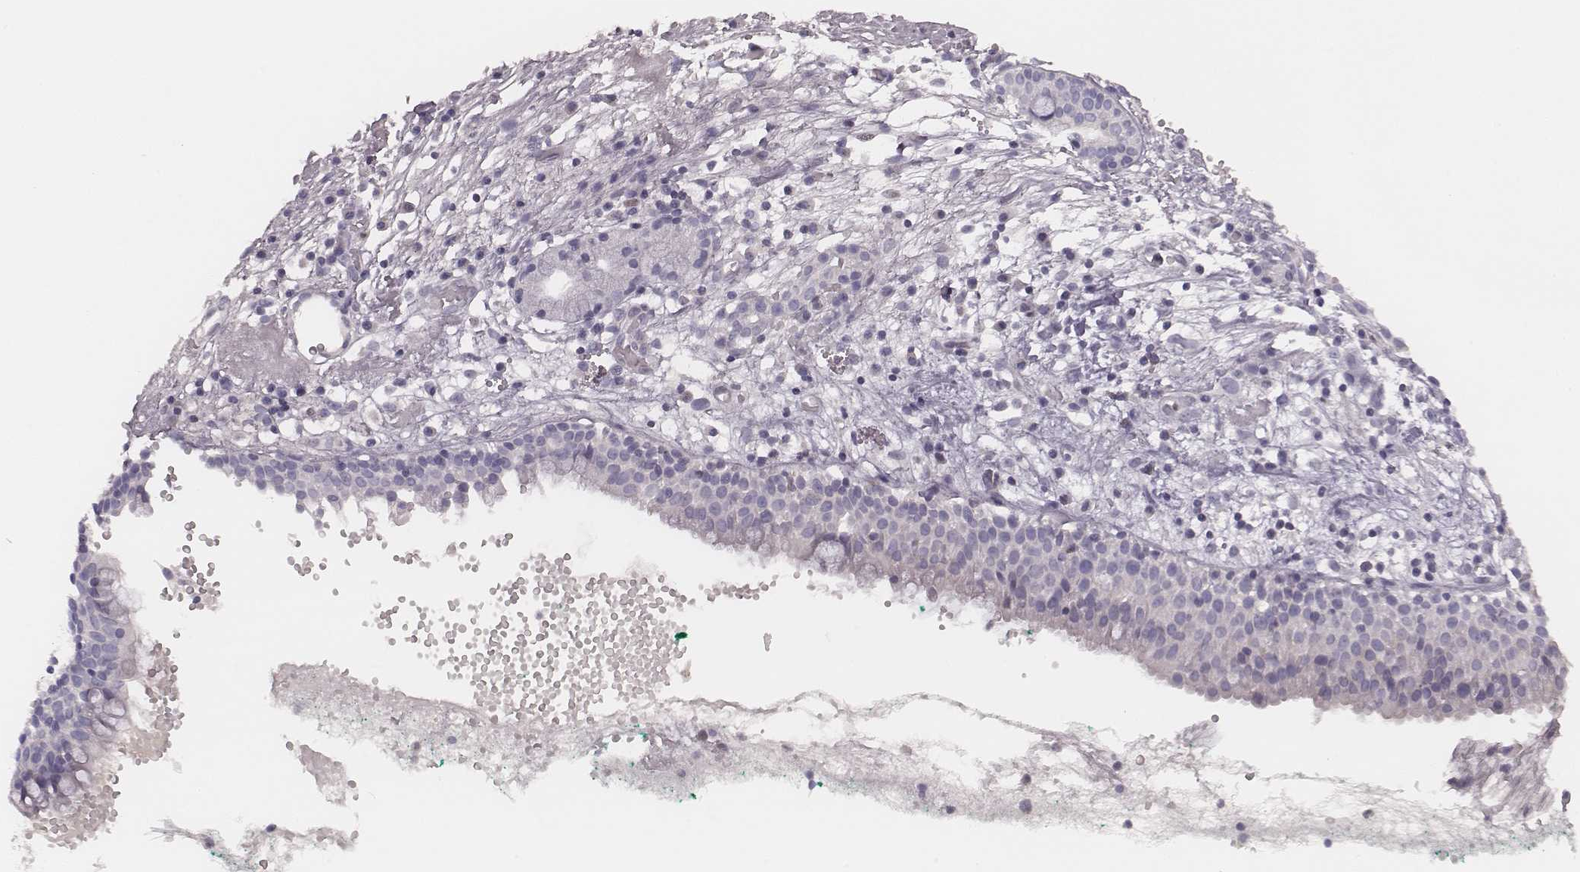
{"staining": {"intensity": "negative", "quantity": "none", "location": "none"}, "tissue": "nasopharynx", "cell_type": "Respiratory epithelial cells", "image_type": "normal", "snomed": [{"axis": "morphology", "description": "Normal tissue, NOS"}, {"axis": "morphology", "description": "Basal cell carcinoma"}, {"axis": "topography", "description": "Cartilage tissue"}, {"axis": "topography", "description": "Nasopharynx"}, {"axis": "topography", "description": "Oral tissue"}], "caption": "A photomicrograph of human nasopharynx is negative for staining in respiratory epithelial cells. The staining was performed using DAB to visualize the protein expression in brown, while the nuclei were stained in blue with hematoxylin (Magnification: 20x).", "gene": "MSX1", "patient": {"sex": "female", "age": 77}}